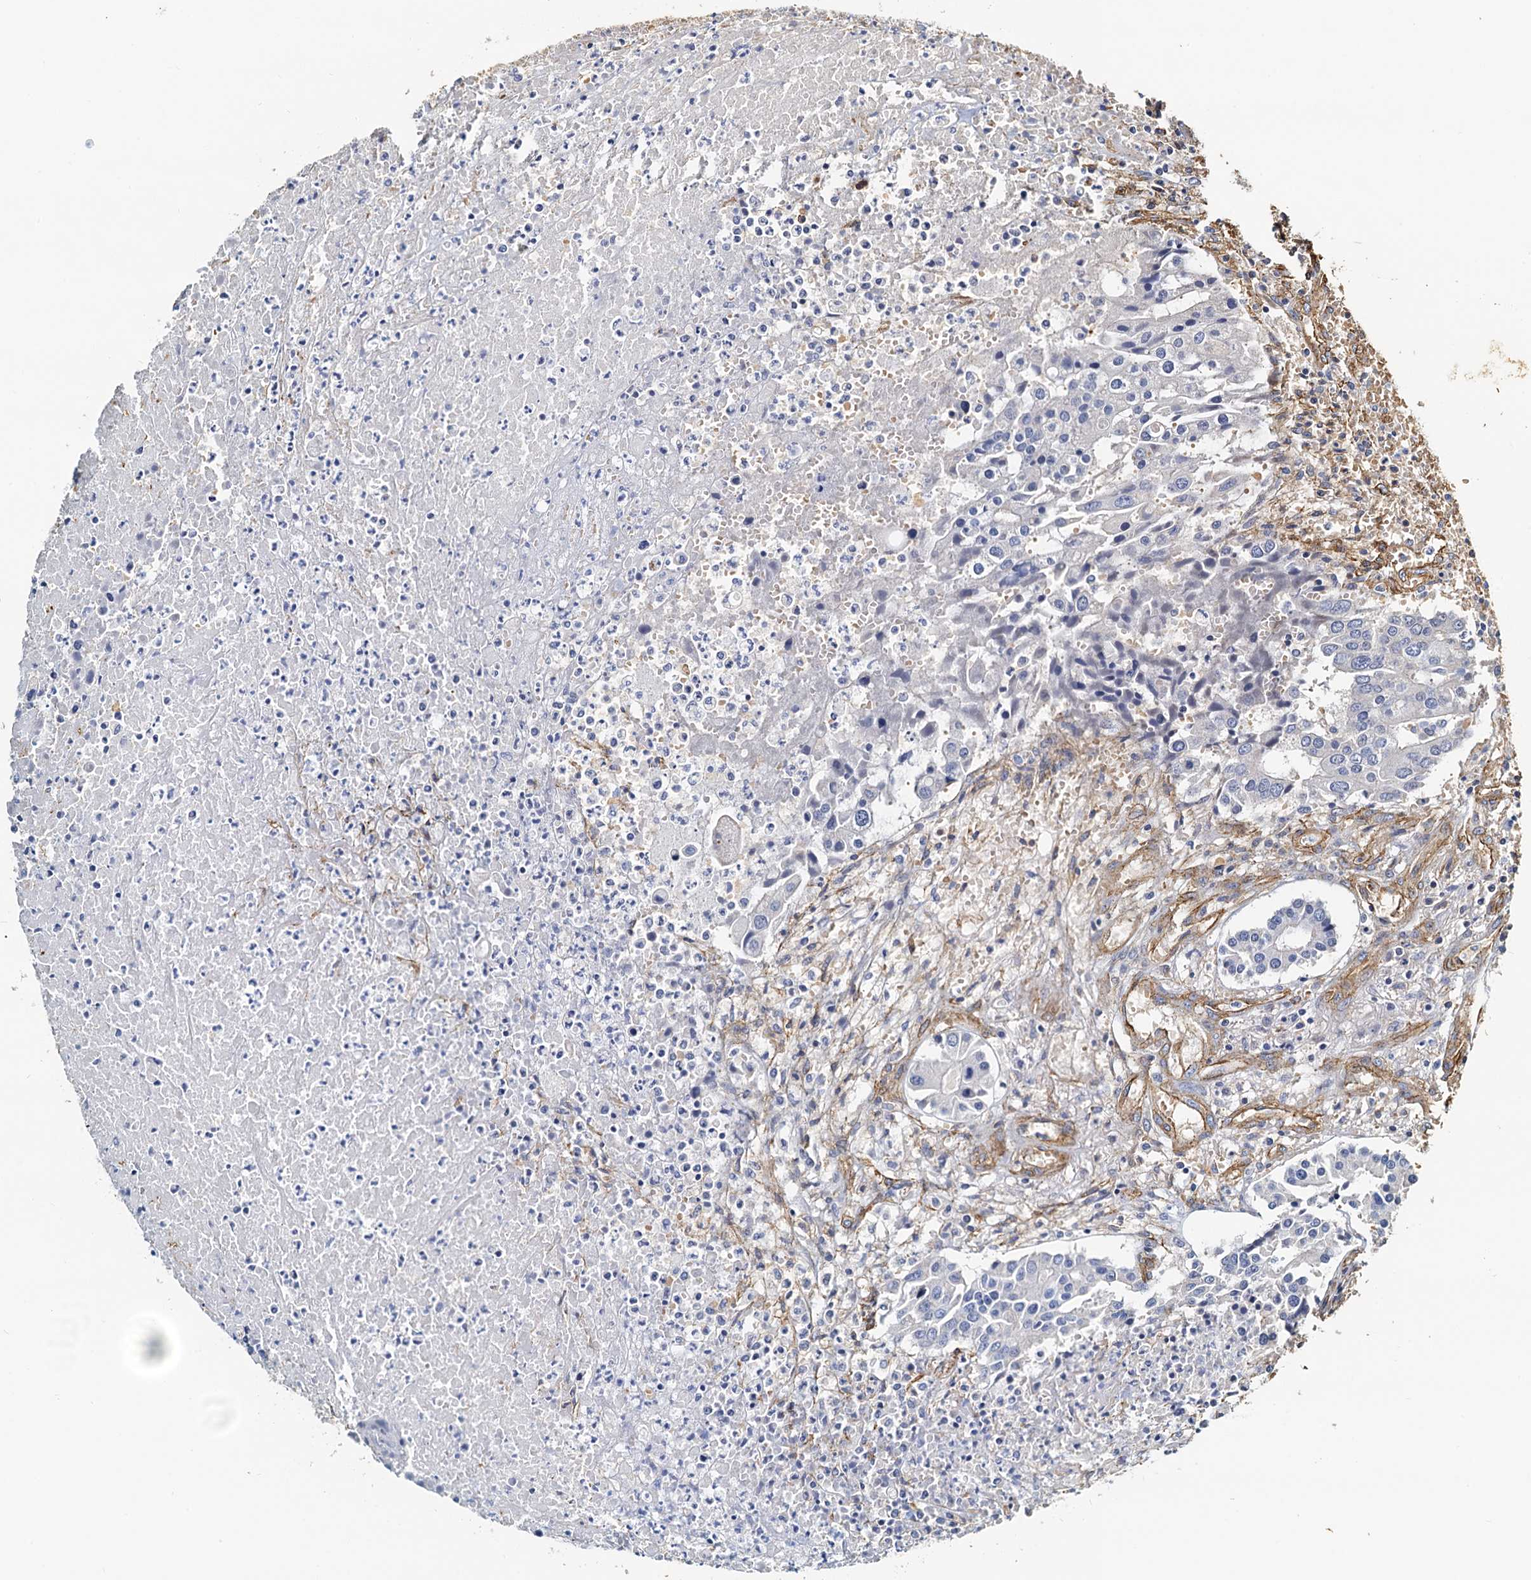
{"staining": {"intensity": "negative", "quantity": "none", "location": "none"}, "tissue": "colorectal cancer", "cell_type": "Tumor cells", "image_type": "cancer", "snomed": [{"axis": "morphology", "description": "Adenocarcinoma, NOS"}, {"axis": "topography", "description": "Colon"}], "caption": "Tumor cells show no significant positivity in colorectal adenocarcinoma. The staining is performed using DAB brown chromogen with nuclei counter-stained in using hematoxylin.", "gene": "DGKG", "patient": {"sex": "male", "age": 77}}